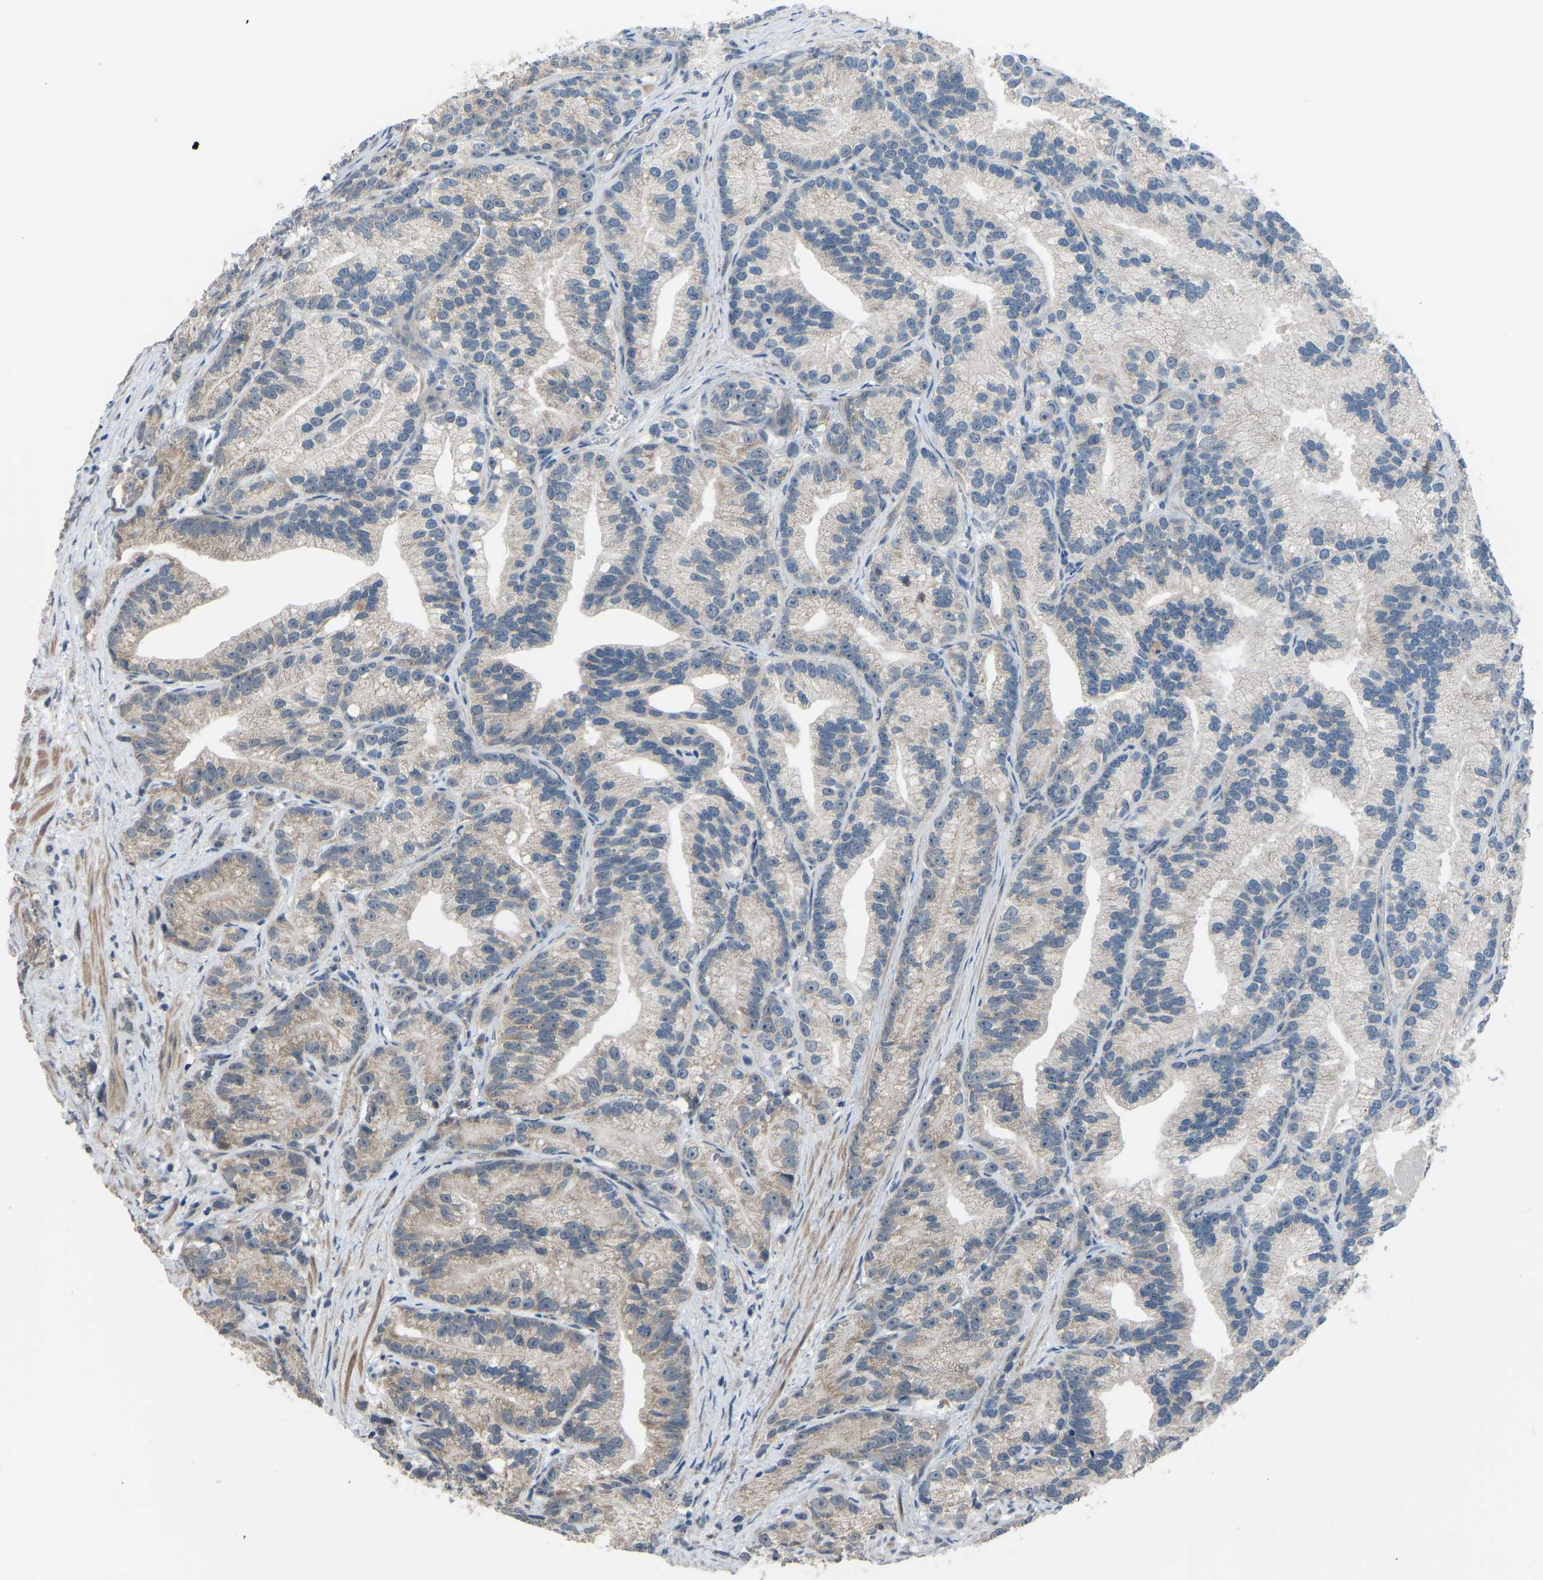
{"staining": {"intensity": "weak", "quantity": "25%-75%", "location": "cytoplasmic/membranous"}, "tissue": "prostate cancer", "cell_type": "Tumor cells", "image_type": "cancer", "snomed": [{"axis": "morphology", "description": "Adenocarcinoma, Low grade"}, {"axis": "topography", "description": "Prostate"}], "caption": "Immunohistochemical staining of prostate low-grade adenocarcinoma exhibits low levels of weak cytoplasmic/membranous protein positivity in approximately 25%-75% of tumor cells.", "gene": "CDK2AP1", "patient": {"sex": "male", "age": 89}}